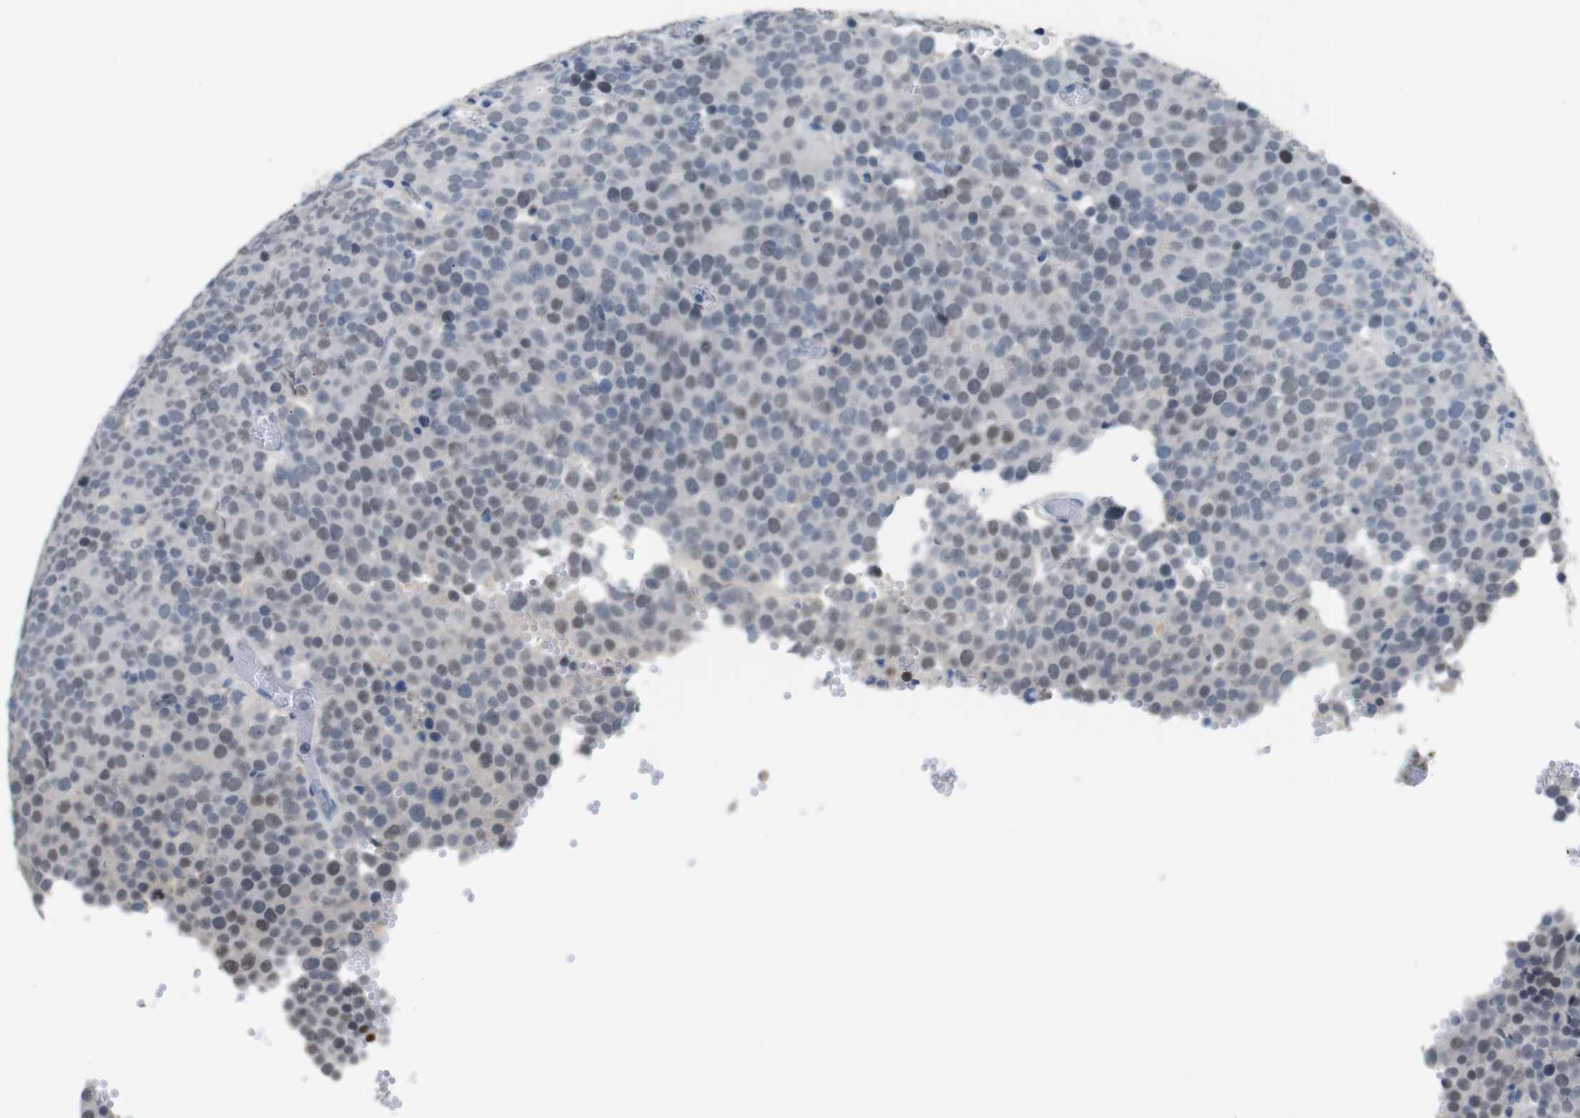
{"staining": {"intensity": "weak", "quantity": "<25%", "location": "nuclear"}, "tissue": "testis cancer", "cell_type": "Tumor cells", "image_type": "cancer", "snomed": [{"axis": "morphology", "description": "Normal tissue, NOS"}, {"axis": "morphology", "description": "Seminoma, NOS"}, {"axis": "topography", "description": "Testis"}], "caption": "Micrograph shows no protein positivity in tumor cells of testis cancer tissue.", "gene": "CHRM5", "patient": {"sex": "male", "age": 71}}